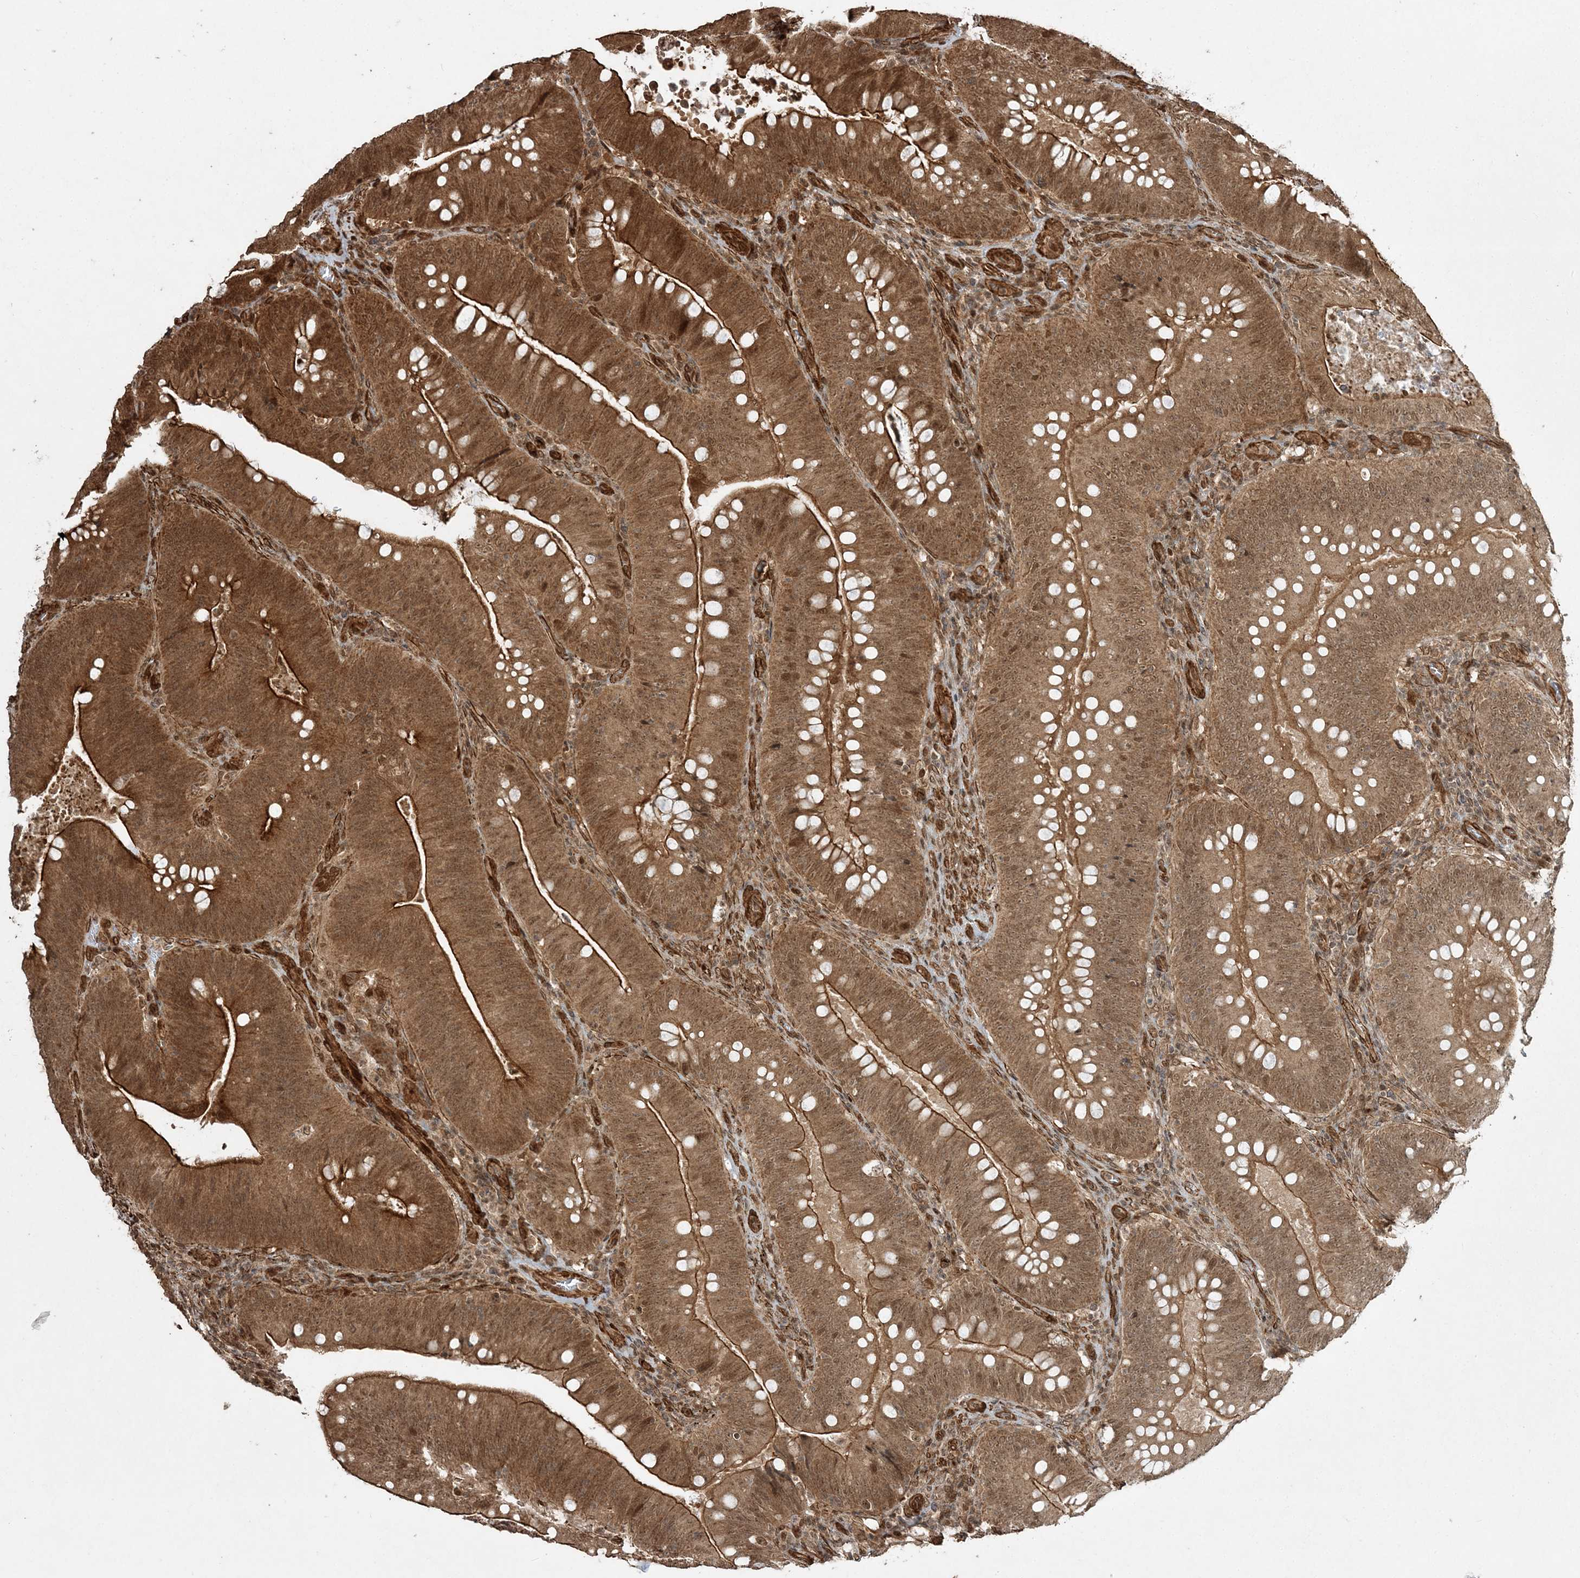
{"staining": {"intensity": "moderate", "quantity": ">75%", "location": "cytoplasmic/membranous,nuclear"}, "tissue": "colorectal cancer", "cell_type": "Tumor cells", "image_type": "cancer", "snomed": [{"axis": "morphology", "description": "Normal tissue, NOS"}, {"axis": "topography", "description": "Colon"}], "caption": "The immunohistochemical stain labels moderate cytoplasmic/membranous and nuclear positivity in tumor cells of colorectal cancer tissue.", "gene": "ETAA1", "patient": {"sex": "female", "age": 82}}